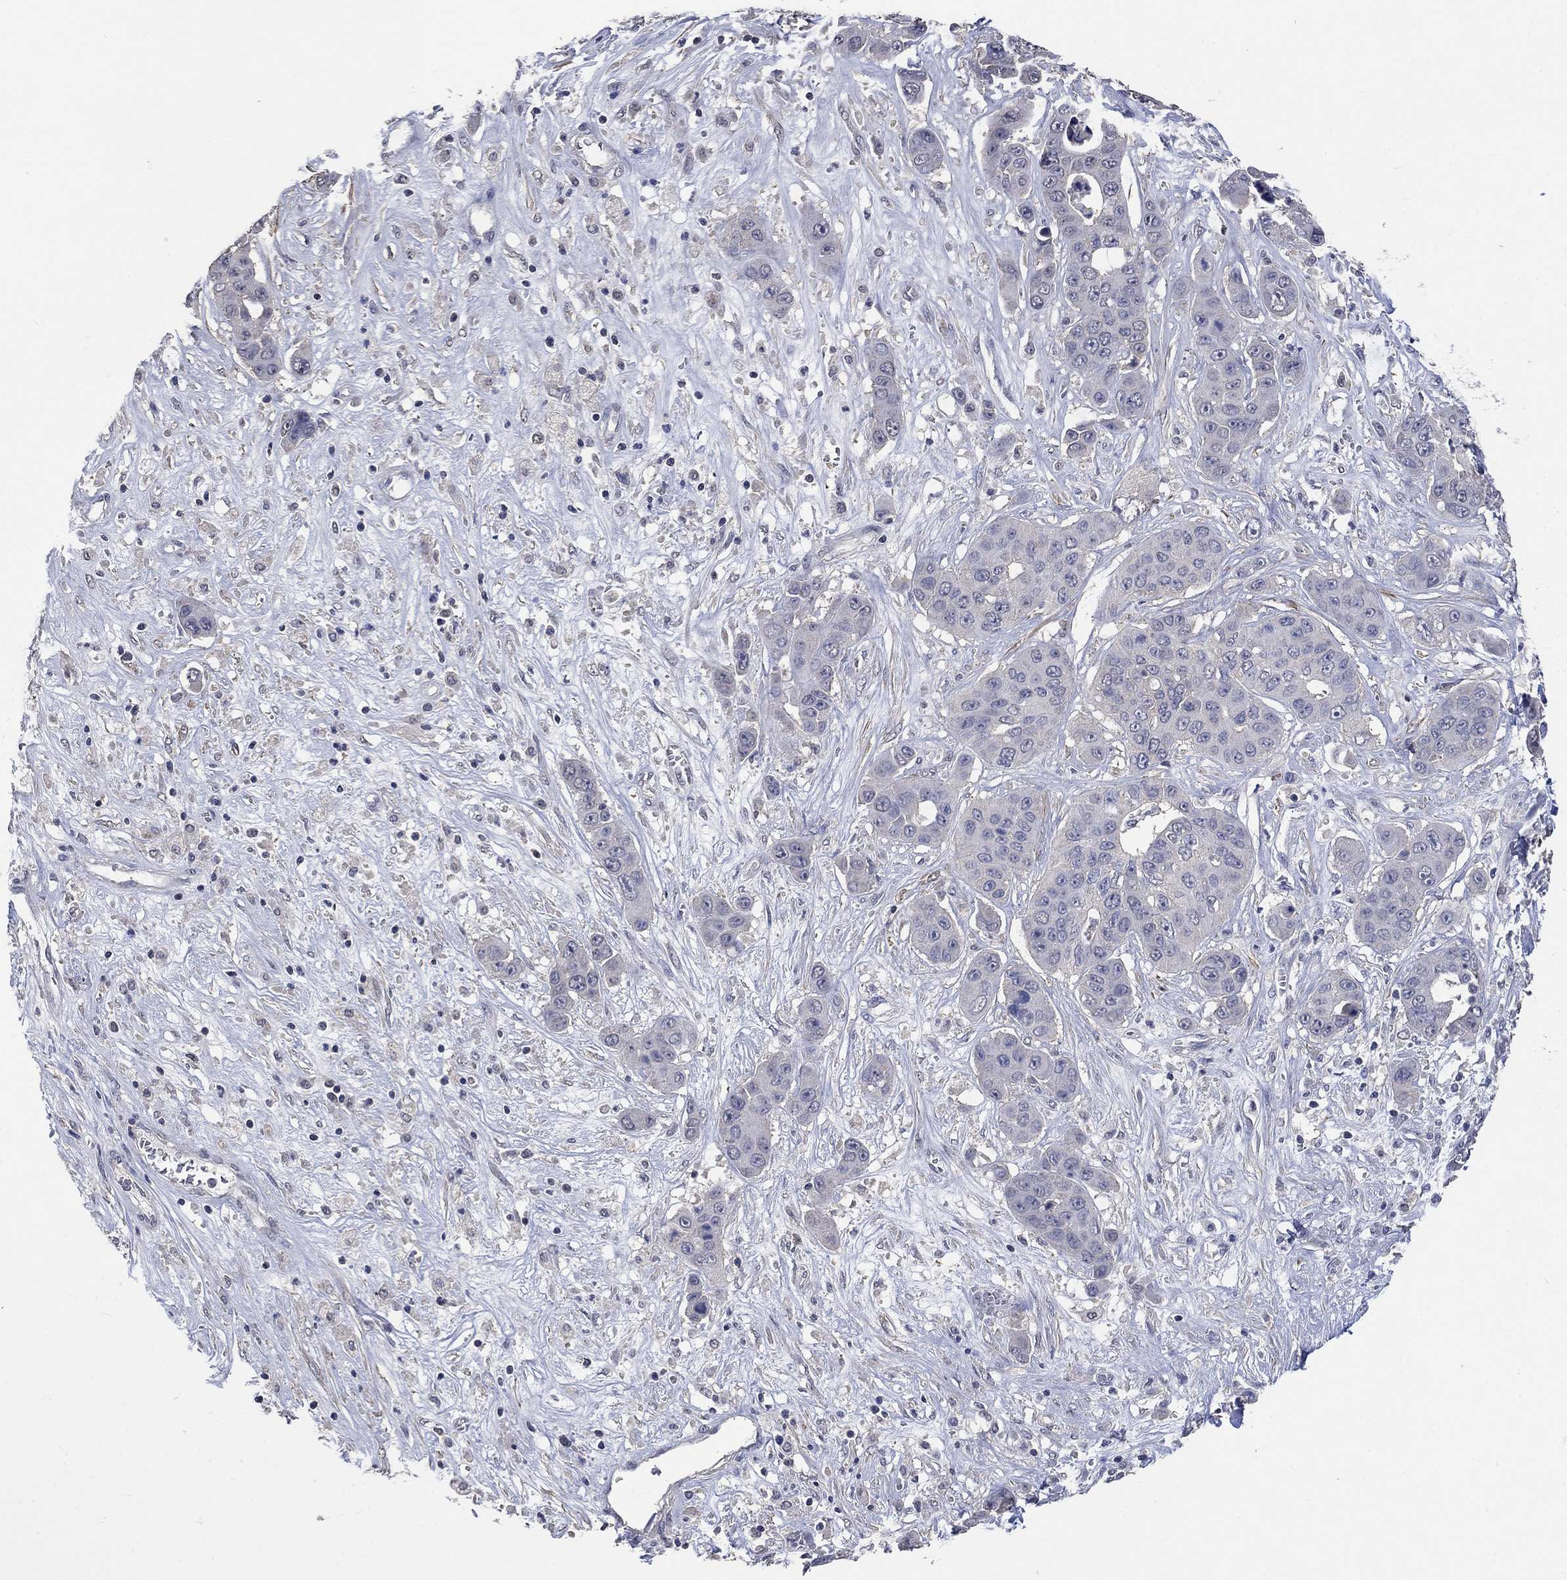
{"staining": {"intensity": "negative", "quantity": "none", "location": "none"}, "tissue": "liver cancer", "cell_type": "Tumor cells", "image_type": "cancer", "snomed": [{"axis": "morphology", "description": "Cholangiocarcinoma"}, {"axis": "topography", "description": "Liver"}], "caption": "Tumor cells are negative for protein expression in human cholangiocarcinoma (liver).", "gene": "ZBTB18", "patient": {"sex": "female", "age": 52}}